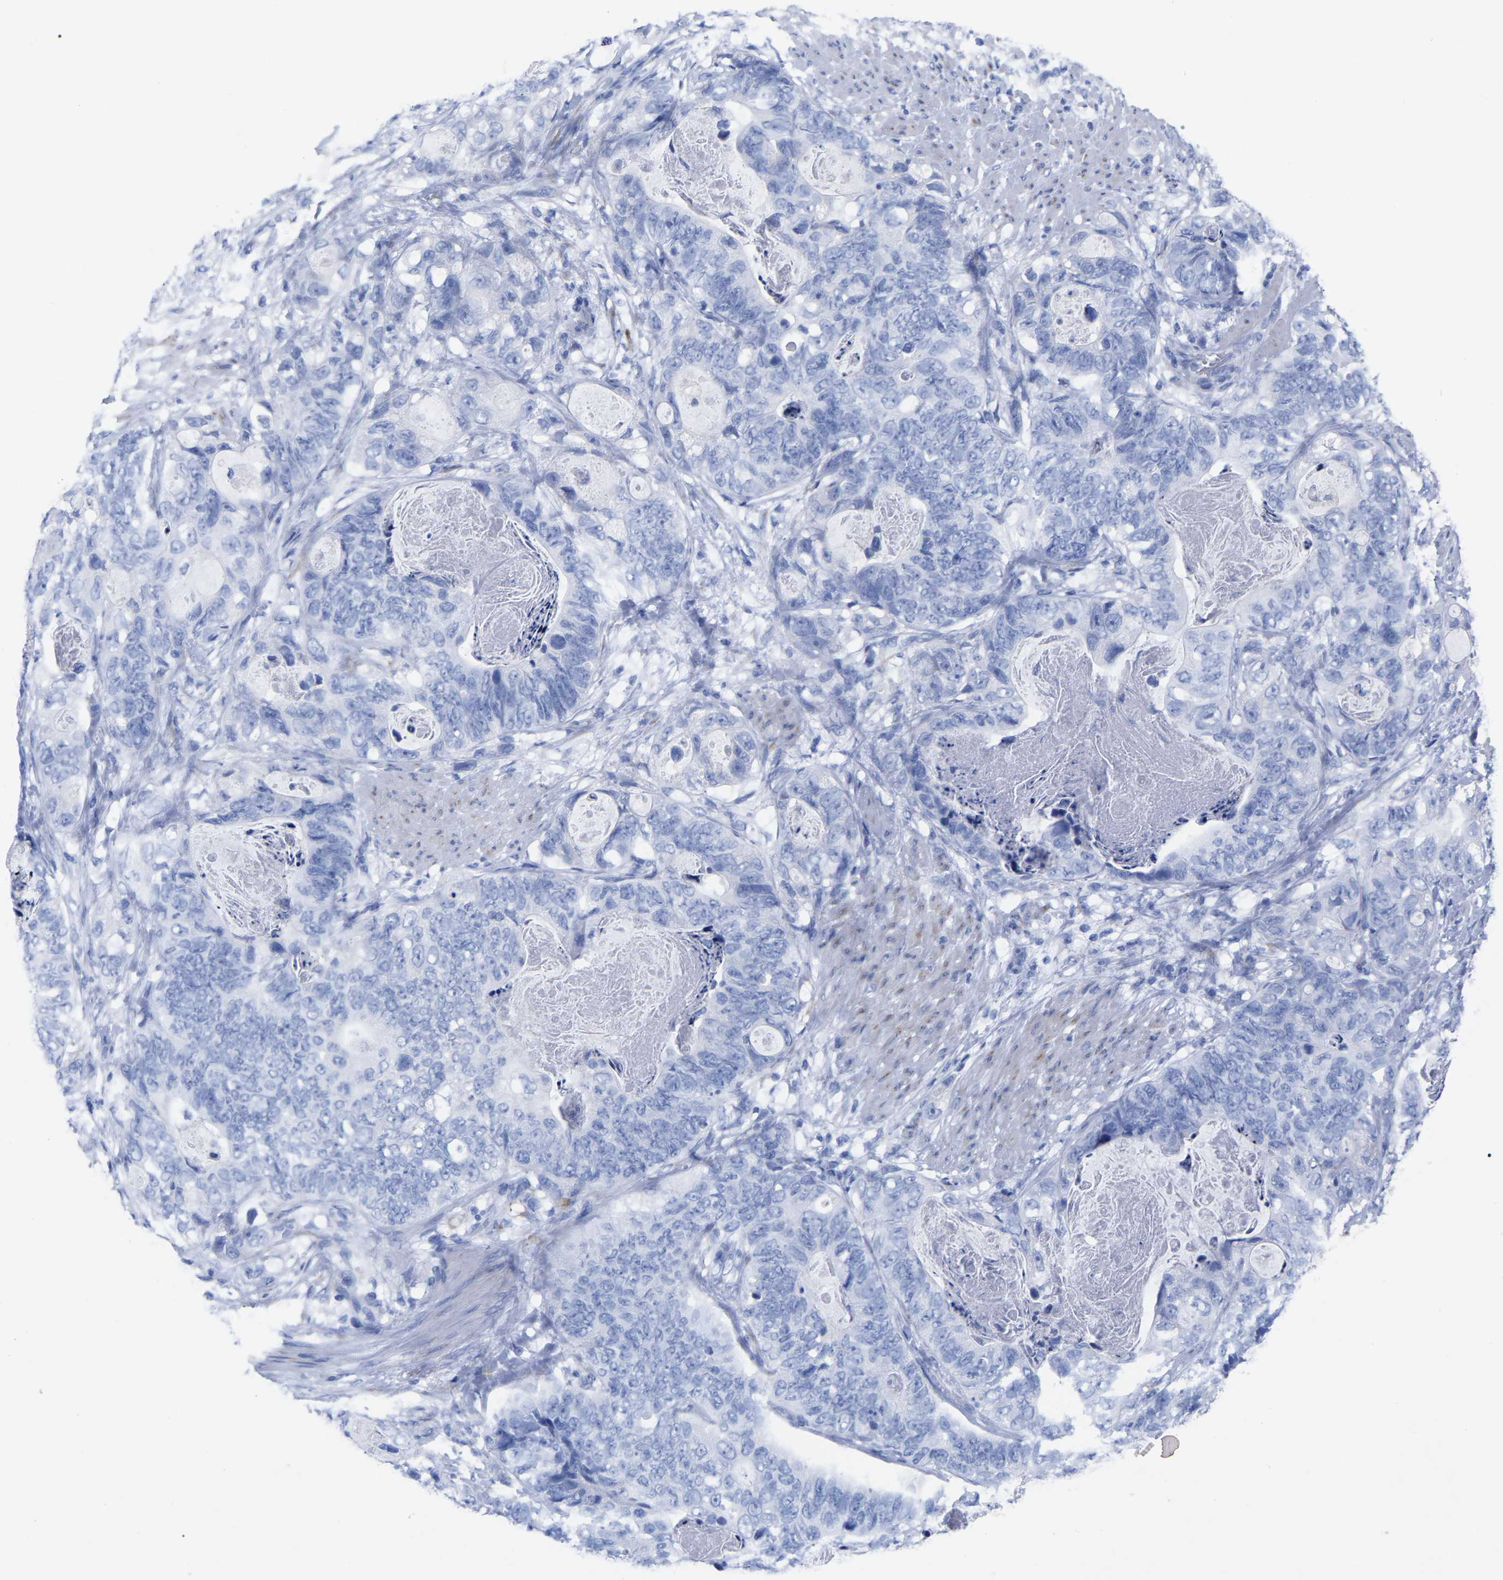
{"staining": {"intensity": "negative", "quantity": "none", "location": "none"}, "tissue": "stomach cancer", "cell_type": "Tumor cells", "image_type": "cancer", "snomed": [{"axis": "morphology", "description": "Adenocarcinoma, NOS"}, {"axis": "topography", "description": "Stomach"}], "caption": "Tumor cells show no significant expression in adenocarcinoma (stomach). Nuclei are stained in blue.", "gene": "HAPLN1", "patient": {"sex": "female", "age": 89}}